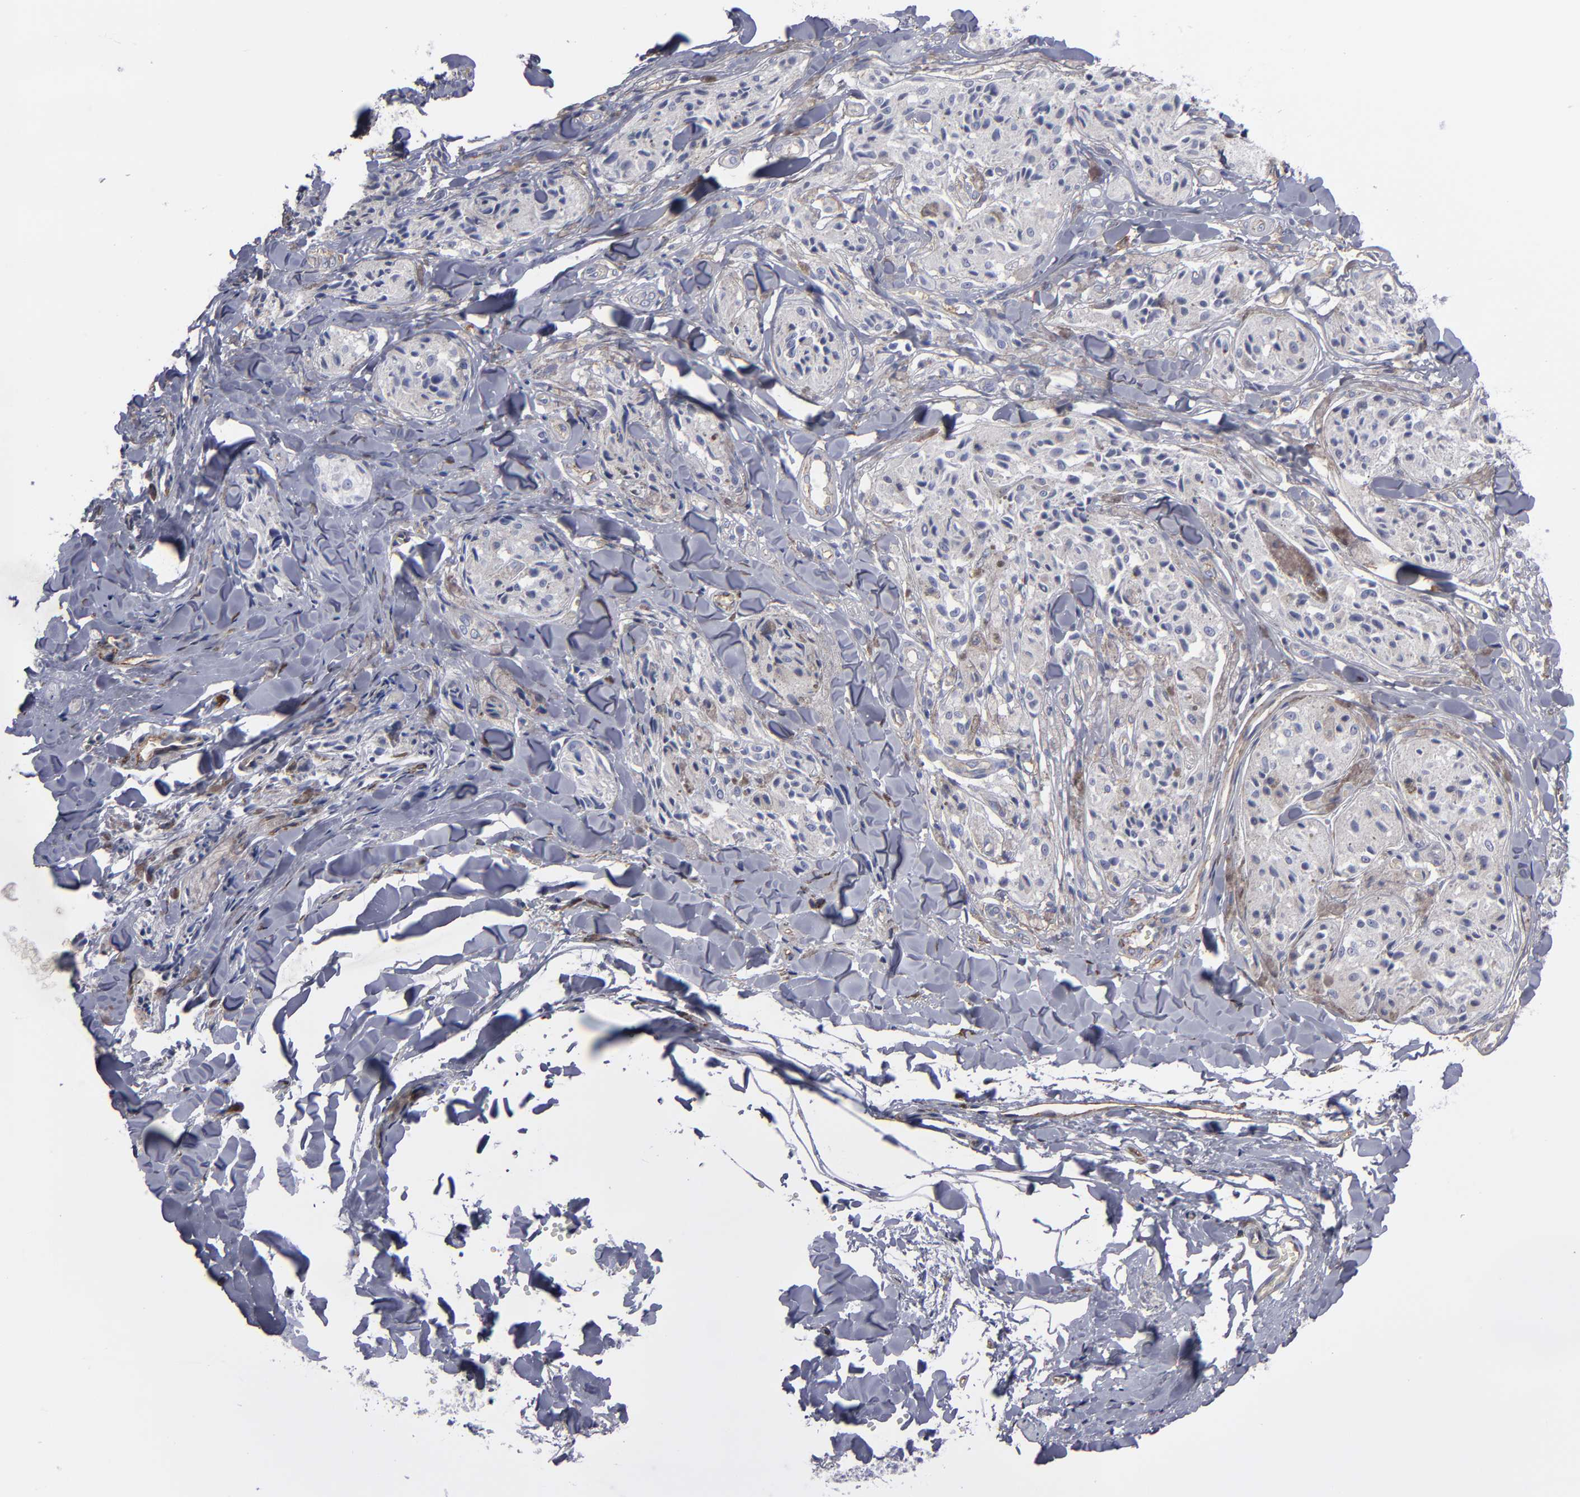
{"staining": {"intensity": "negative", "quantity": "none", "location": "none"}, "tissue": "melanoma", "cell_type": "Tumor cells", "image_type": "cancer", "snomed": [{"axis": "morphology", "description": "Malignant melanoma, Metastatic site"}, {"axis": "topography", "description": "Skin"}], "caption": "Malignant melanoma (metastatic site) stained for a protein using immunohistochemistry reveals no staining tumor cells.", "gene": "TM4SF1", "patient": {"sex": "female", "age": 66}}